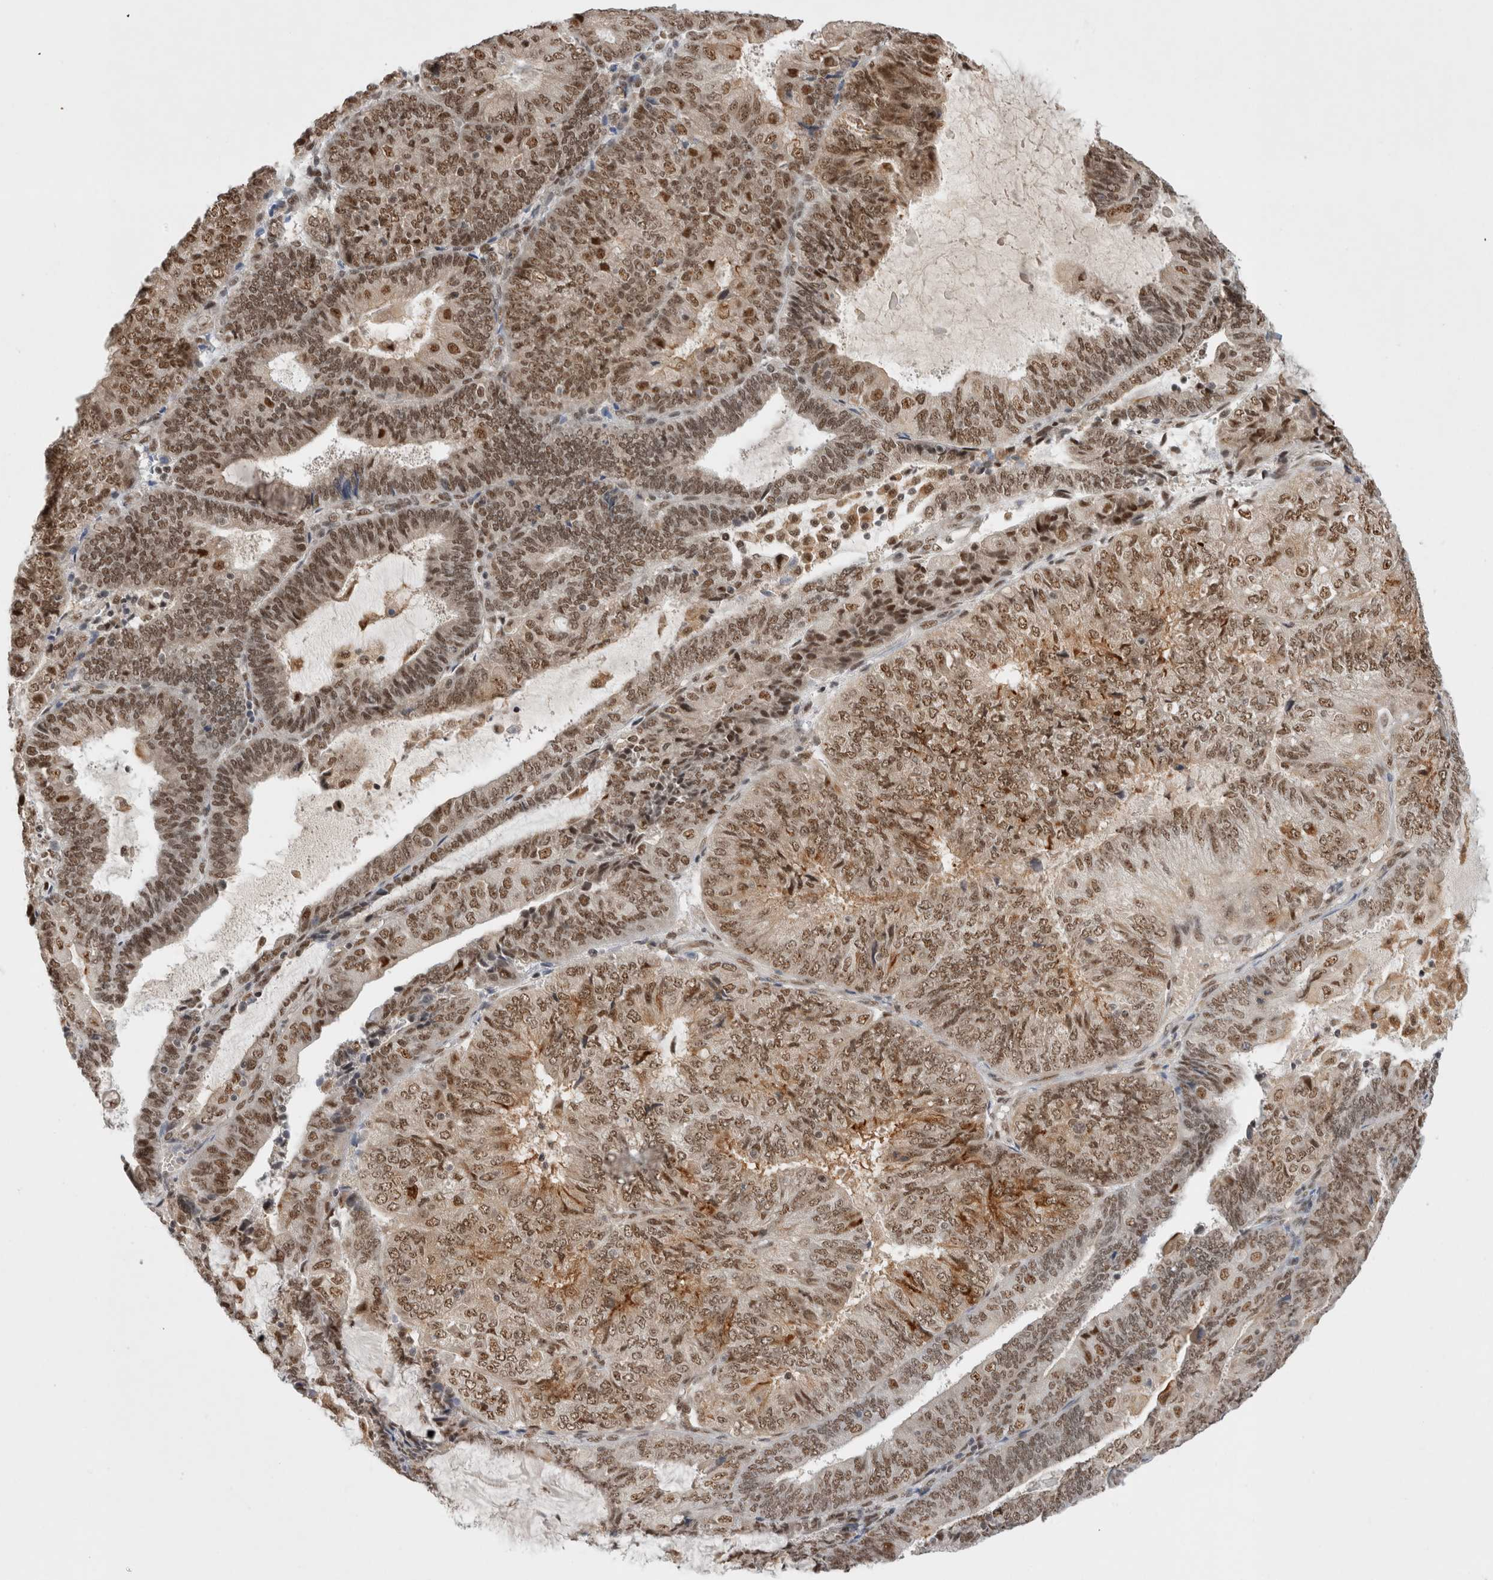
{"staining": {"intensity": "moderate", "quantity": ">75%", "location": "nuclear"}, "tissue": "endometrial cancer", "cell_type": "Tumor cells", "image_type": "cancer", "snomed": [{"axis": "morphology", "description": "Adenocarcinoma, NOS"}, {"axis": "topography", "description": "Endometrium"}], "caption": "Tumor cells reveal moderate nuclear positivity in about >75% of cells in endometrial adenocarcinoma.", "gene": "NCAPG2", "patient": {"sex": "female", "age": 81}}